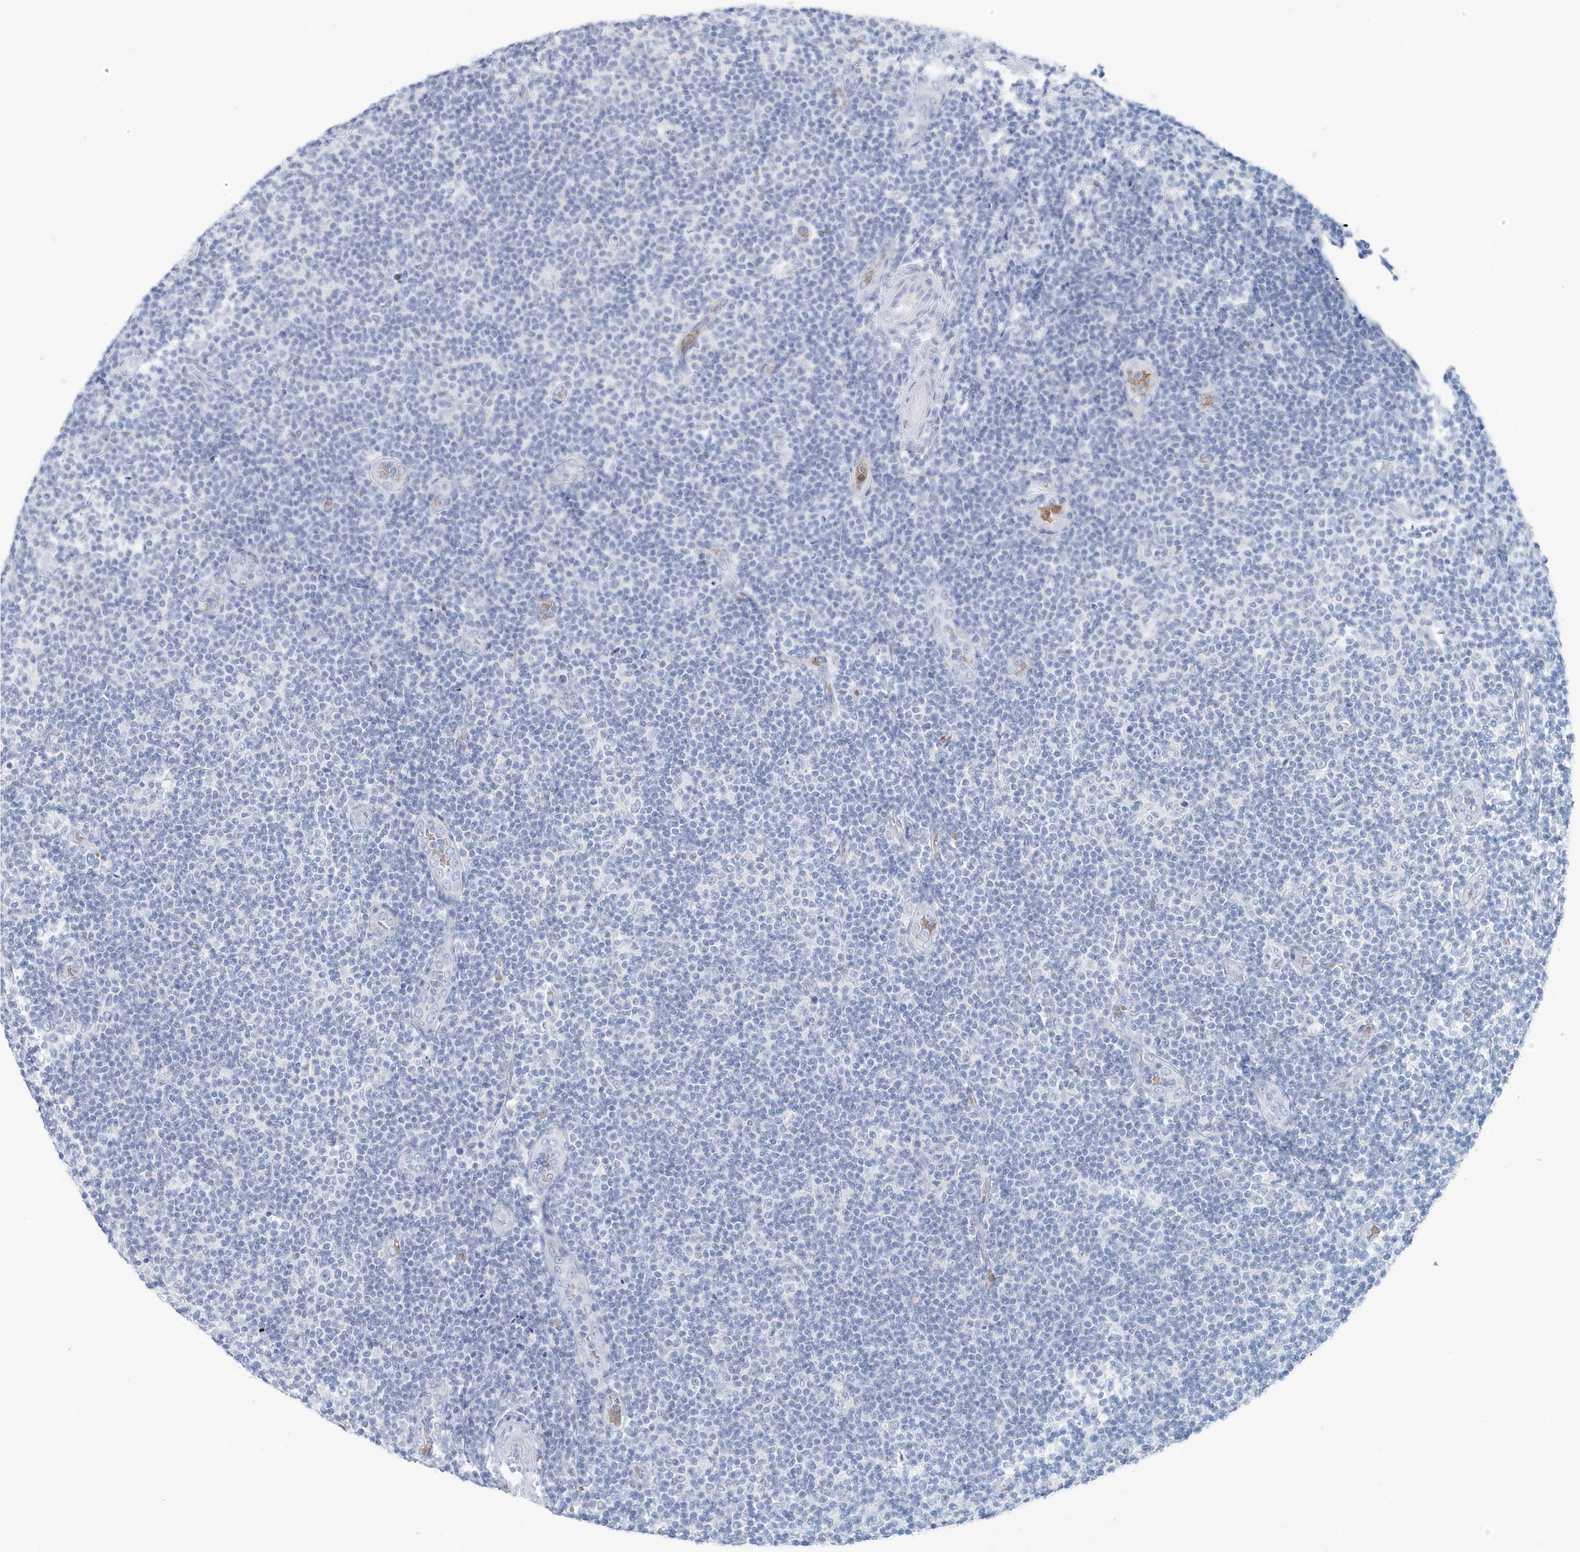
{"staining": {"intensity": "negative", "quantity": "none", "location": "none"}, "tissue": "lymphoma", "cell_type": "Tumor cells", "image_type": "cancer", "snomed": [{"axis": "morphology", "description": "Malignant lymphoma, non-Hodgkin's type, Low grade"}, {"axis": "topography", "description": "Lymph node"}], "caption": "This image is of malignant lymphoma, non-Hodgkin's type (low-grade) stained with immunohistochemistry (IHC) to label a protein in brown with the nuclei are counter-stained blue. There is no staining in tumor cells. (Immunohistochemistry, brightfield microscopy, high magnification).", "gene": "HBA2", "patient": {"sex": "male", "age": 83}}